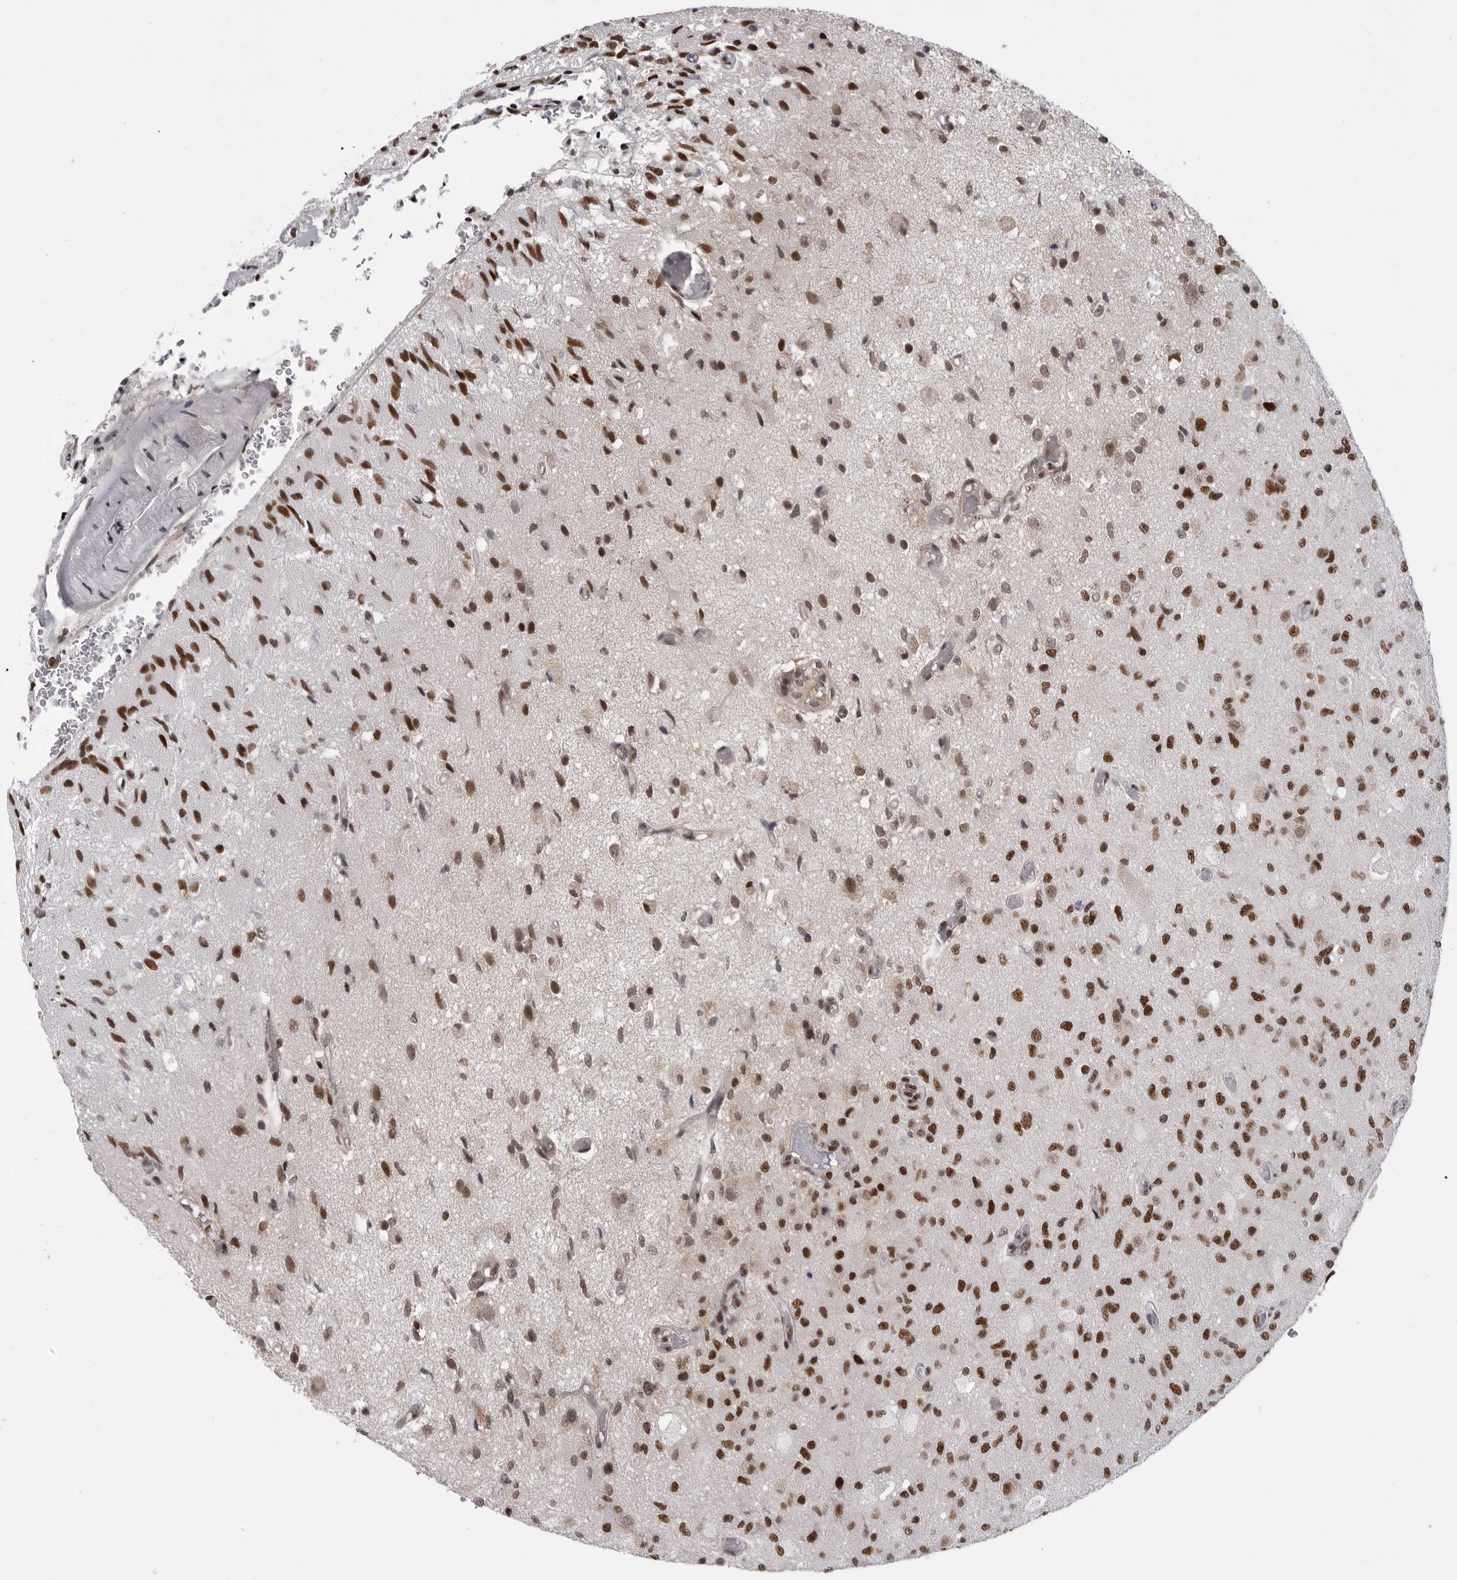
{"staining": {"intensity": "strong", "quantity": ">75%", "location": "nuclear"}, "tissue": "glioma", "cell_type": "Tumor cells", "image_type": "cancer", "snomed": [{"axis": "morphology", "description": "Normal tissue, NOS"}, {"axis": "morphology", "description": "Glioma, malignant, High grade"}, {"axis": "topography", "description": "Cerebral cortex"}], "caption": "Tumor cells show strong nuclear expression in approximately >75% of cells in malignant glioma (high-grade).", "gene": "PPP1R8", "patient": {"sex": "male", "age": 77}}